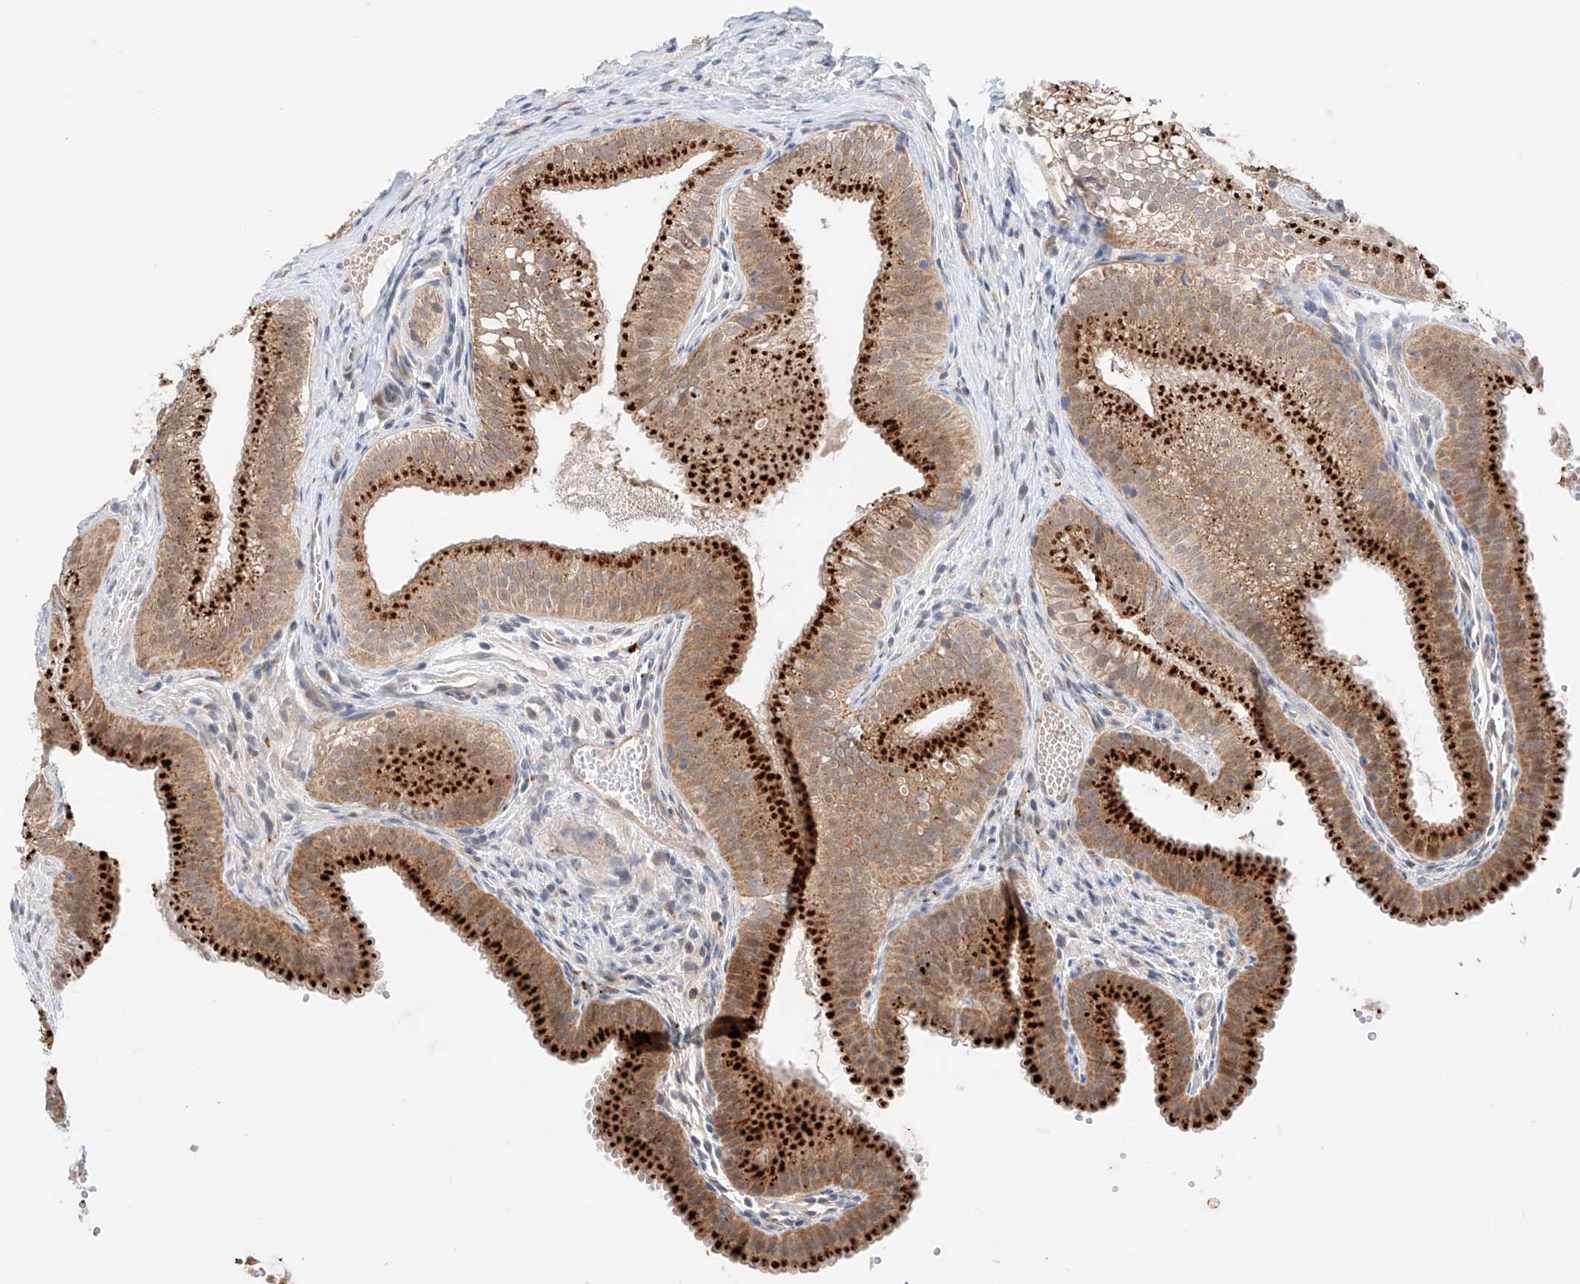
{"staining": {"intensity": "strong", "quantity": ">75%", "location": "cytoplasmic/membranous"}, "tissue": "gallbladder", "cell_type": "Glandular cells", "image_type": "normal", "snomed": [{"axis": "morphology", "description": "Normal tissue, NOS"}, {"axis": "topography", "description": "Gallbladder"}], "caption": "Approximately >75% of glandular cells in benign human gallbladder display strong cytoplasmic/membranous protein expression as visualized by brown immunohistochemical staining.", "gene": "GCNT1", "patient": {"sex": "female", "age": 30}}